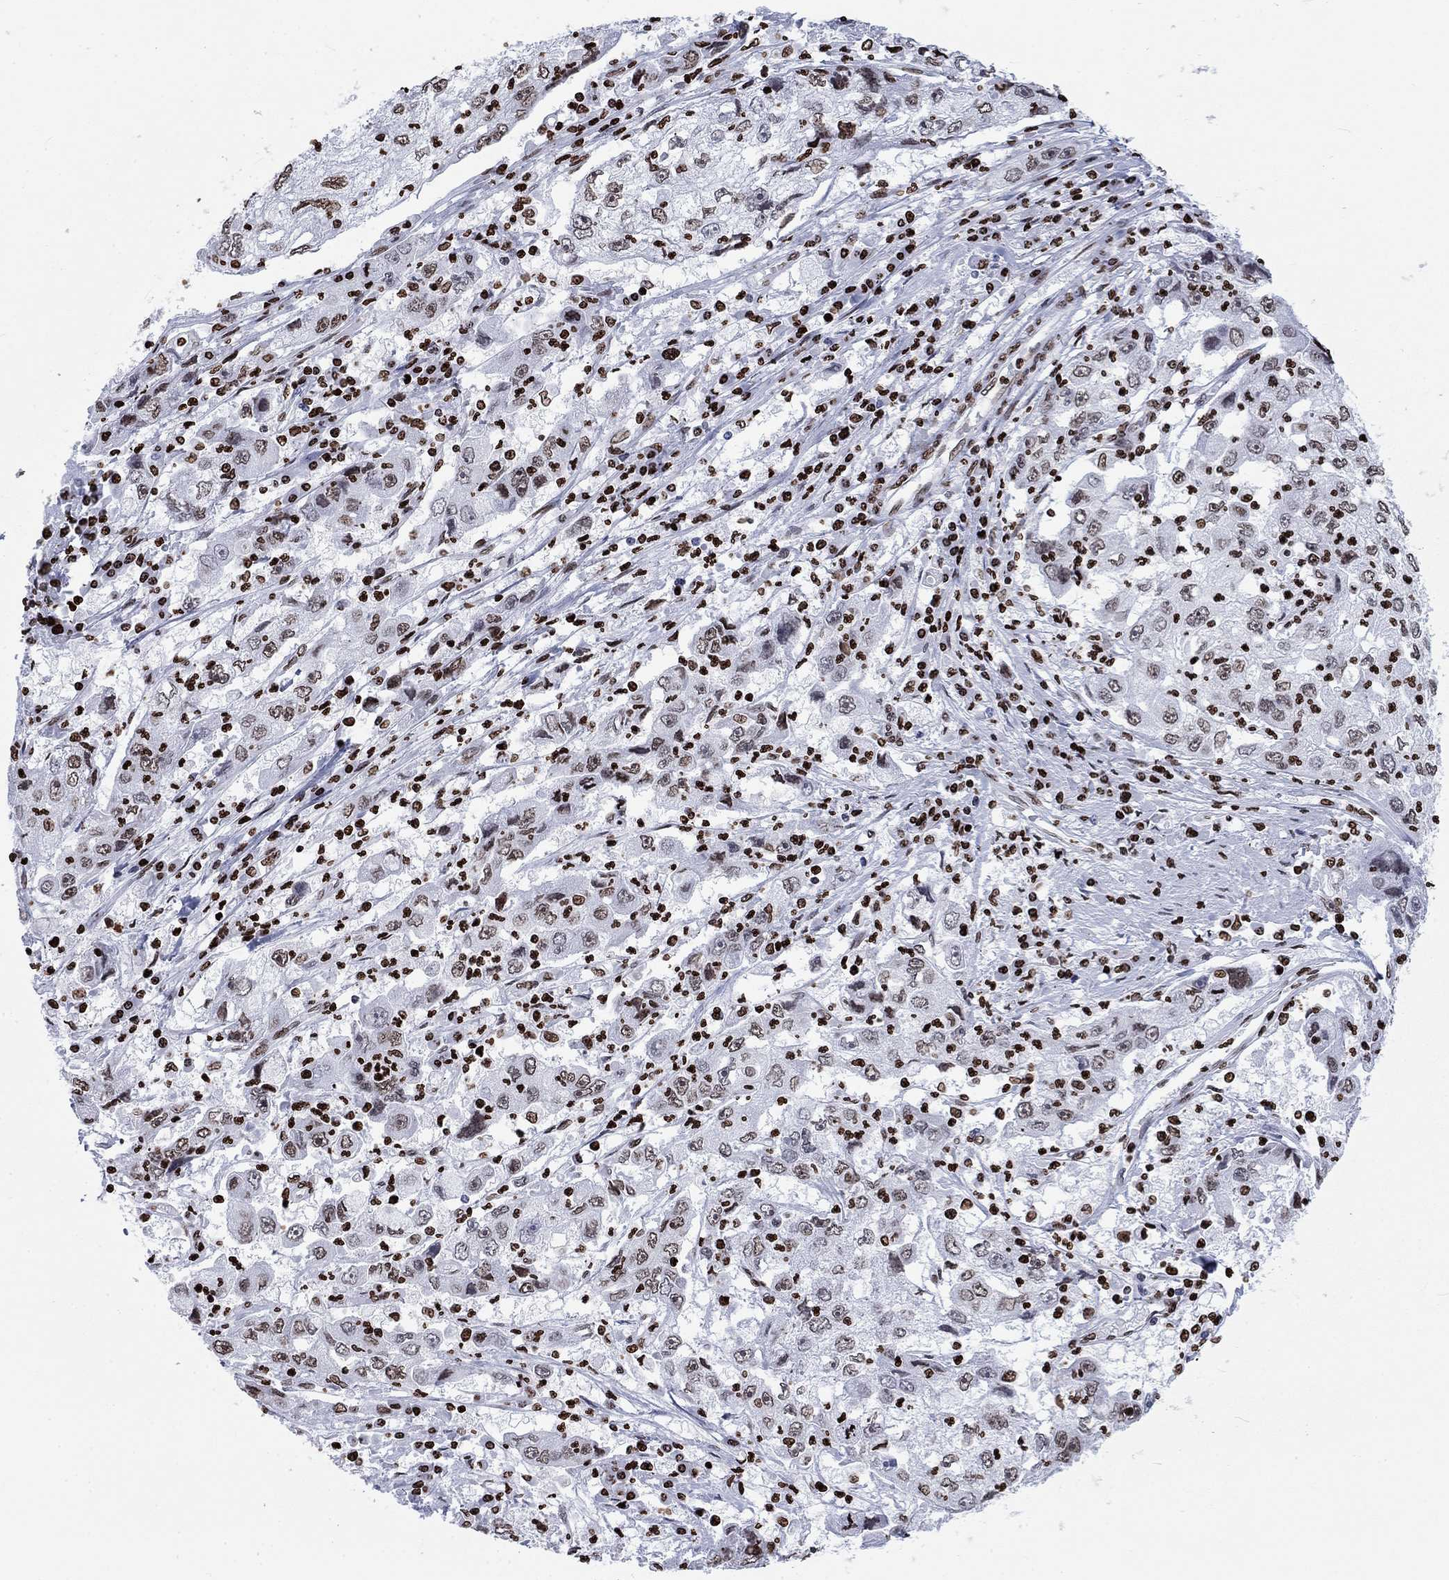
{"staining": {"intensity": "weak", "quantity": "25%-75%", "location": "nuclear"}, "tissue": "cervical cancer", "cell_type": "Tumor cells", "image_type": "cancer", "snomed": [{"axis": "morphology", "description": "Squamous cell carcinoma, NOS"}, {"axis": "topography", "description": "Cervix"}], "caption": "The immunohistochemical stain highlights weak nuclear positivity in tumor cells of cervical squamous cell carcinoma tissue. The staining was performed using DAB (3,3'-diaminobenzidine) to visualize the protein expression in brown, while the nuclei were stained in blue with hematoxylin (Magnification: 20x).", "gene": "H1-5", "patient": {"sex": "female", "age": 36}}